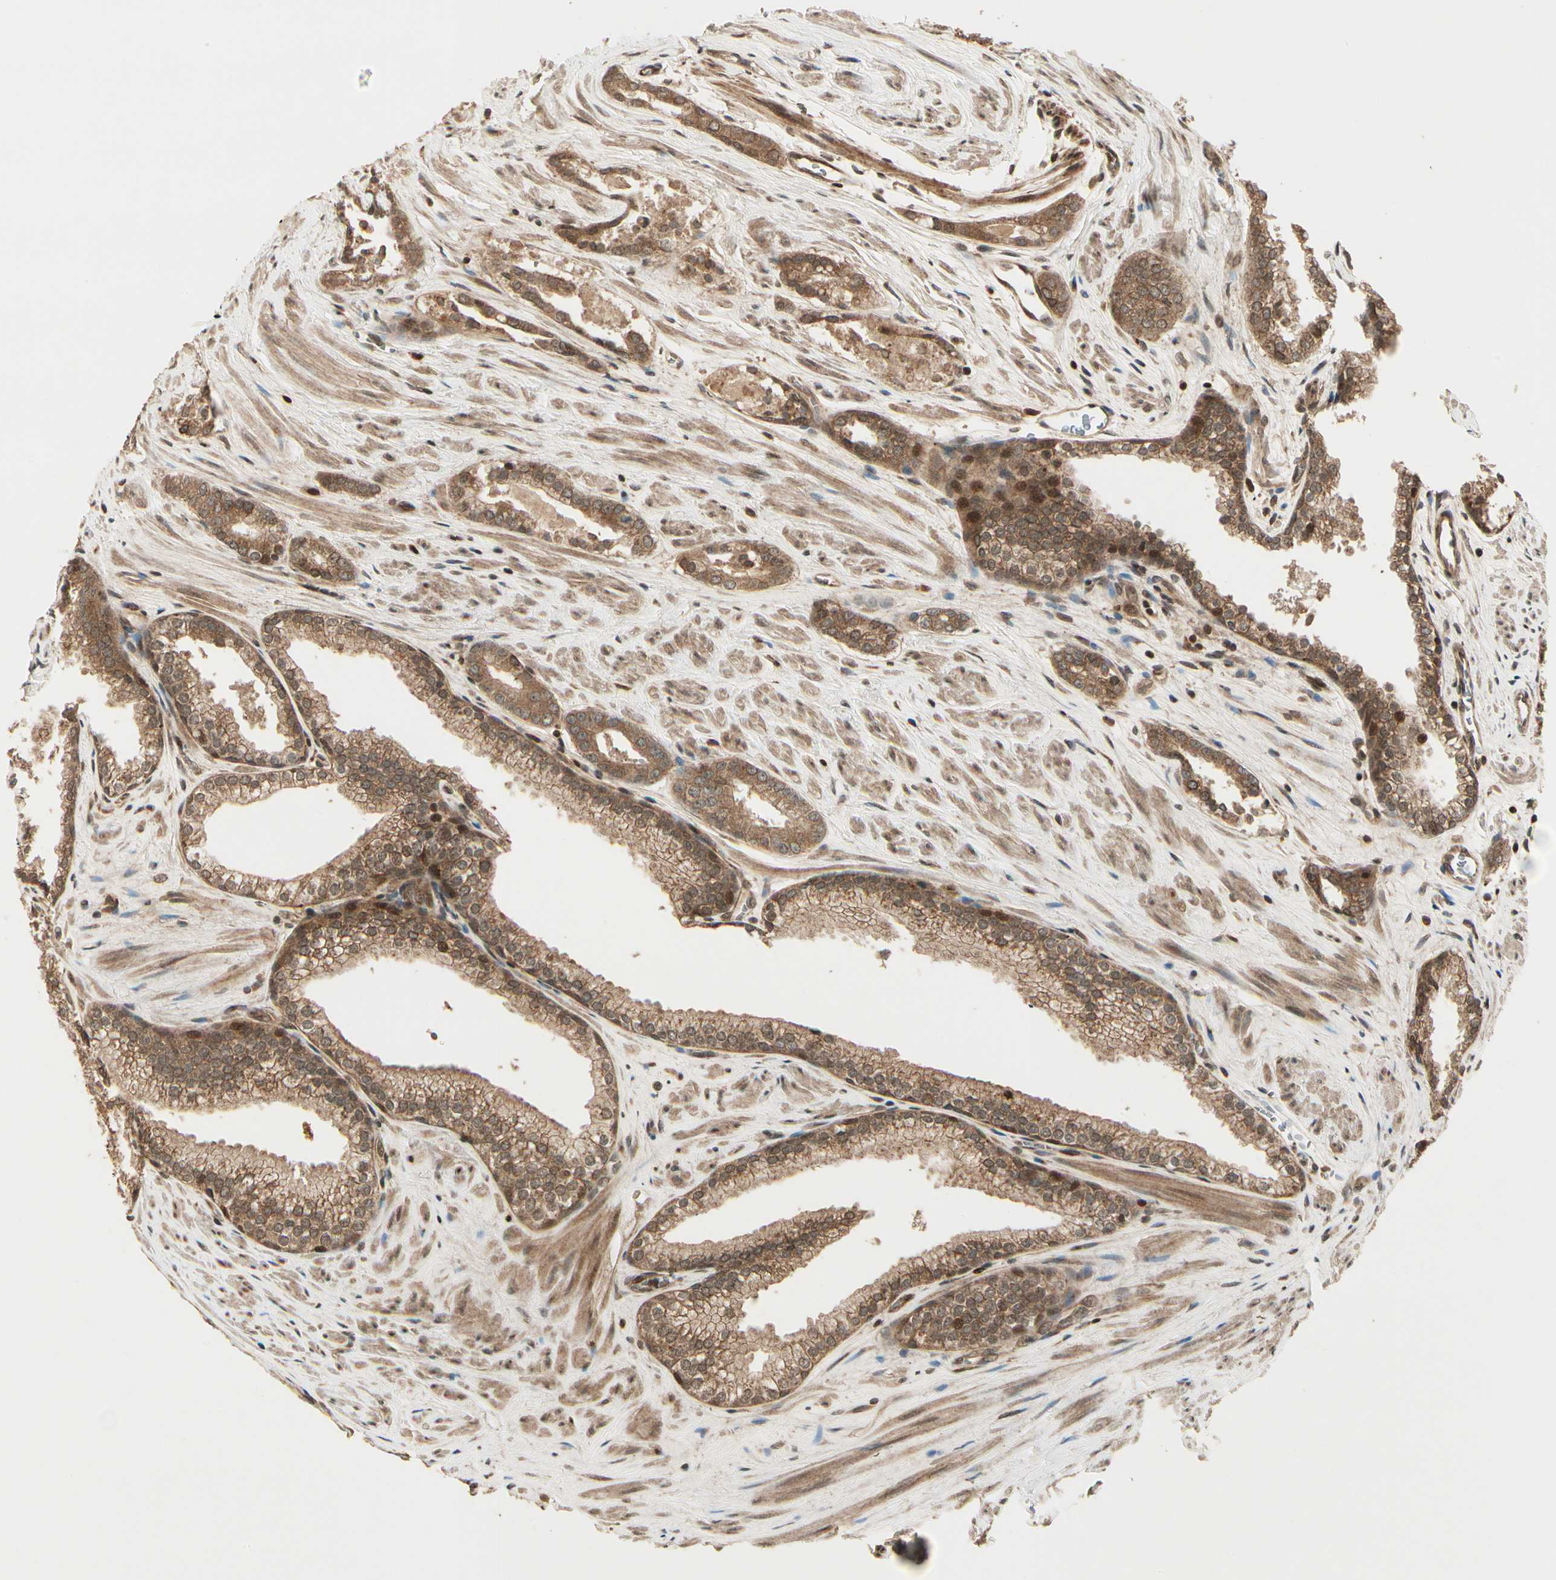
{"staining": {"intensity": "moderate", "quantity": ">75%", "location": "cytoplasmic/membranous,nuclear"}, "tissue": "prostate cancer", "cell_type": "Tumor cells", "image_type": "cancer", "snomed": [{"axis": "morphology", "description": "Adenocarcinoma, Low grade"}, {"axis": "topography", "description": "Prostate"}], "caption": "This micrograph demonstrates IHC staining of human prostate low-grade adenocarcinoma, with medium moderate cytoplasmic/membranous and nuclear expression in approximately >75% of tumor cells.", "gene": "GLUL", "patient": {"sex": "male", "age": 60}}